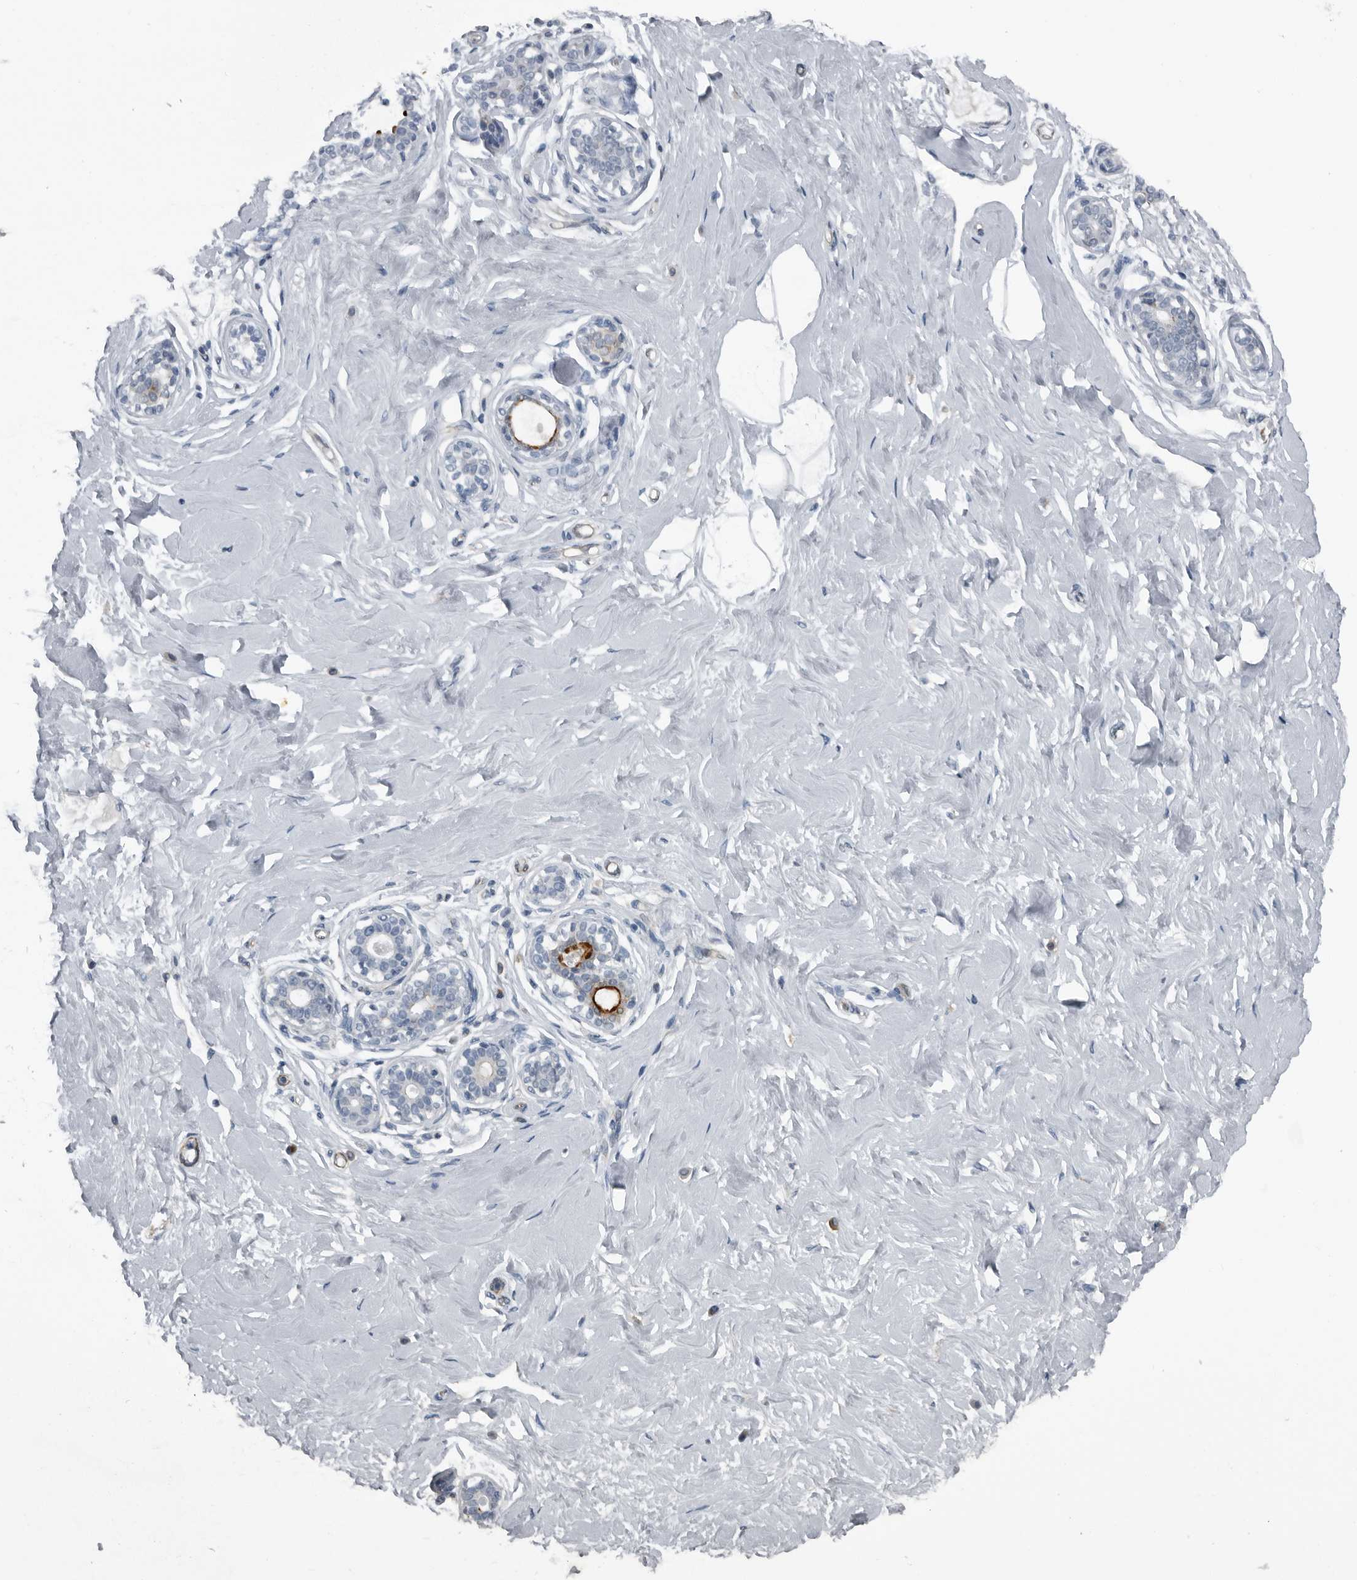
{"staining": {"intensity": "negative", "quantity": "none", "location": "none"}, "tissue": "breast", "cell_type": "Adipocytes", "image_type": "normal", "snomed": [{"axis": "morphology", "description": "Normal tissue, NOS"}, {"axis": "morphology", "description": "Adenoma, NOS"}, {"axis": "topography", "description": "Breast"}], "caption": "Immunohistochemistry photomicrograph of unremarkable breast: breast stained with DAB reveals no significant protein positivity in adipocytes. The staining is performed using DAB brown chromogen with nuclei counter-stained in using hematoxylin.", "gene": "GAK", "patient": {"sex": "female", "age": 23}}